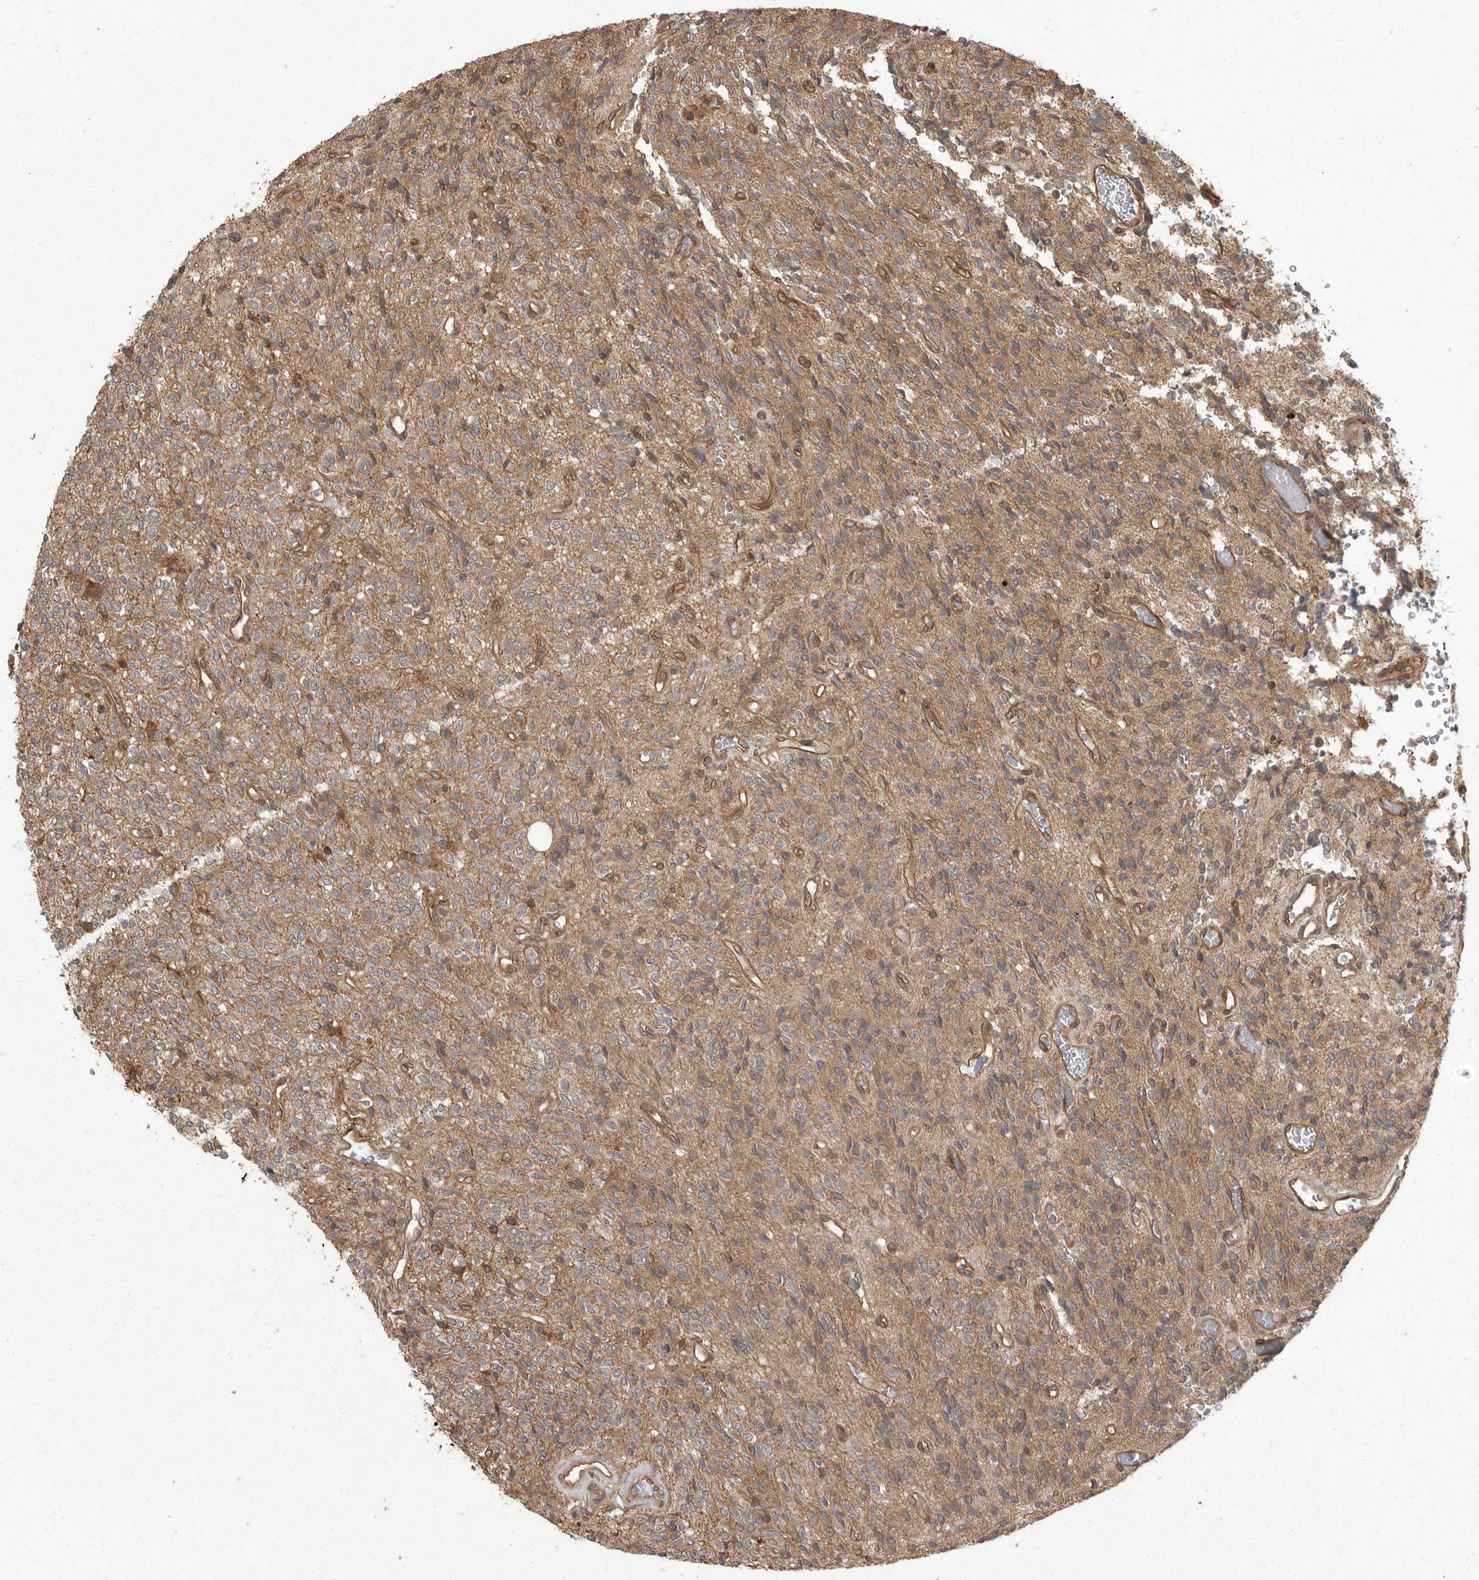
{"staining": {"intensity": "moderate", "quantity": ">75%", "location": "cytoplasmic/membranous"}, "tissue": "glioma", "cell_type": "Tumor cells", "image_type": "cancer", "snomed": [{"axis": "morphology", "description": "Glioma, malignant, High grade"}, {"axis": "topography", "description": "Brain"}], "caption": "Malignant glioma (high-grade) was stained to show a protein in brown. There is medium levels of moderate cytoplasmic/membranous staining in about >75% of tumor cells.", "gene": "DNAJC8", "patient": {"sex": "male", "age": 34}}